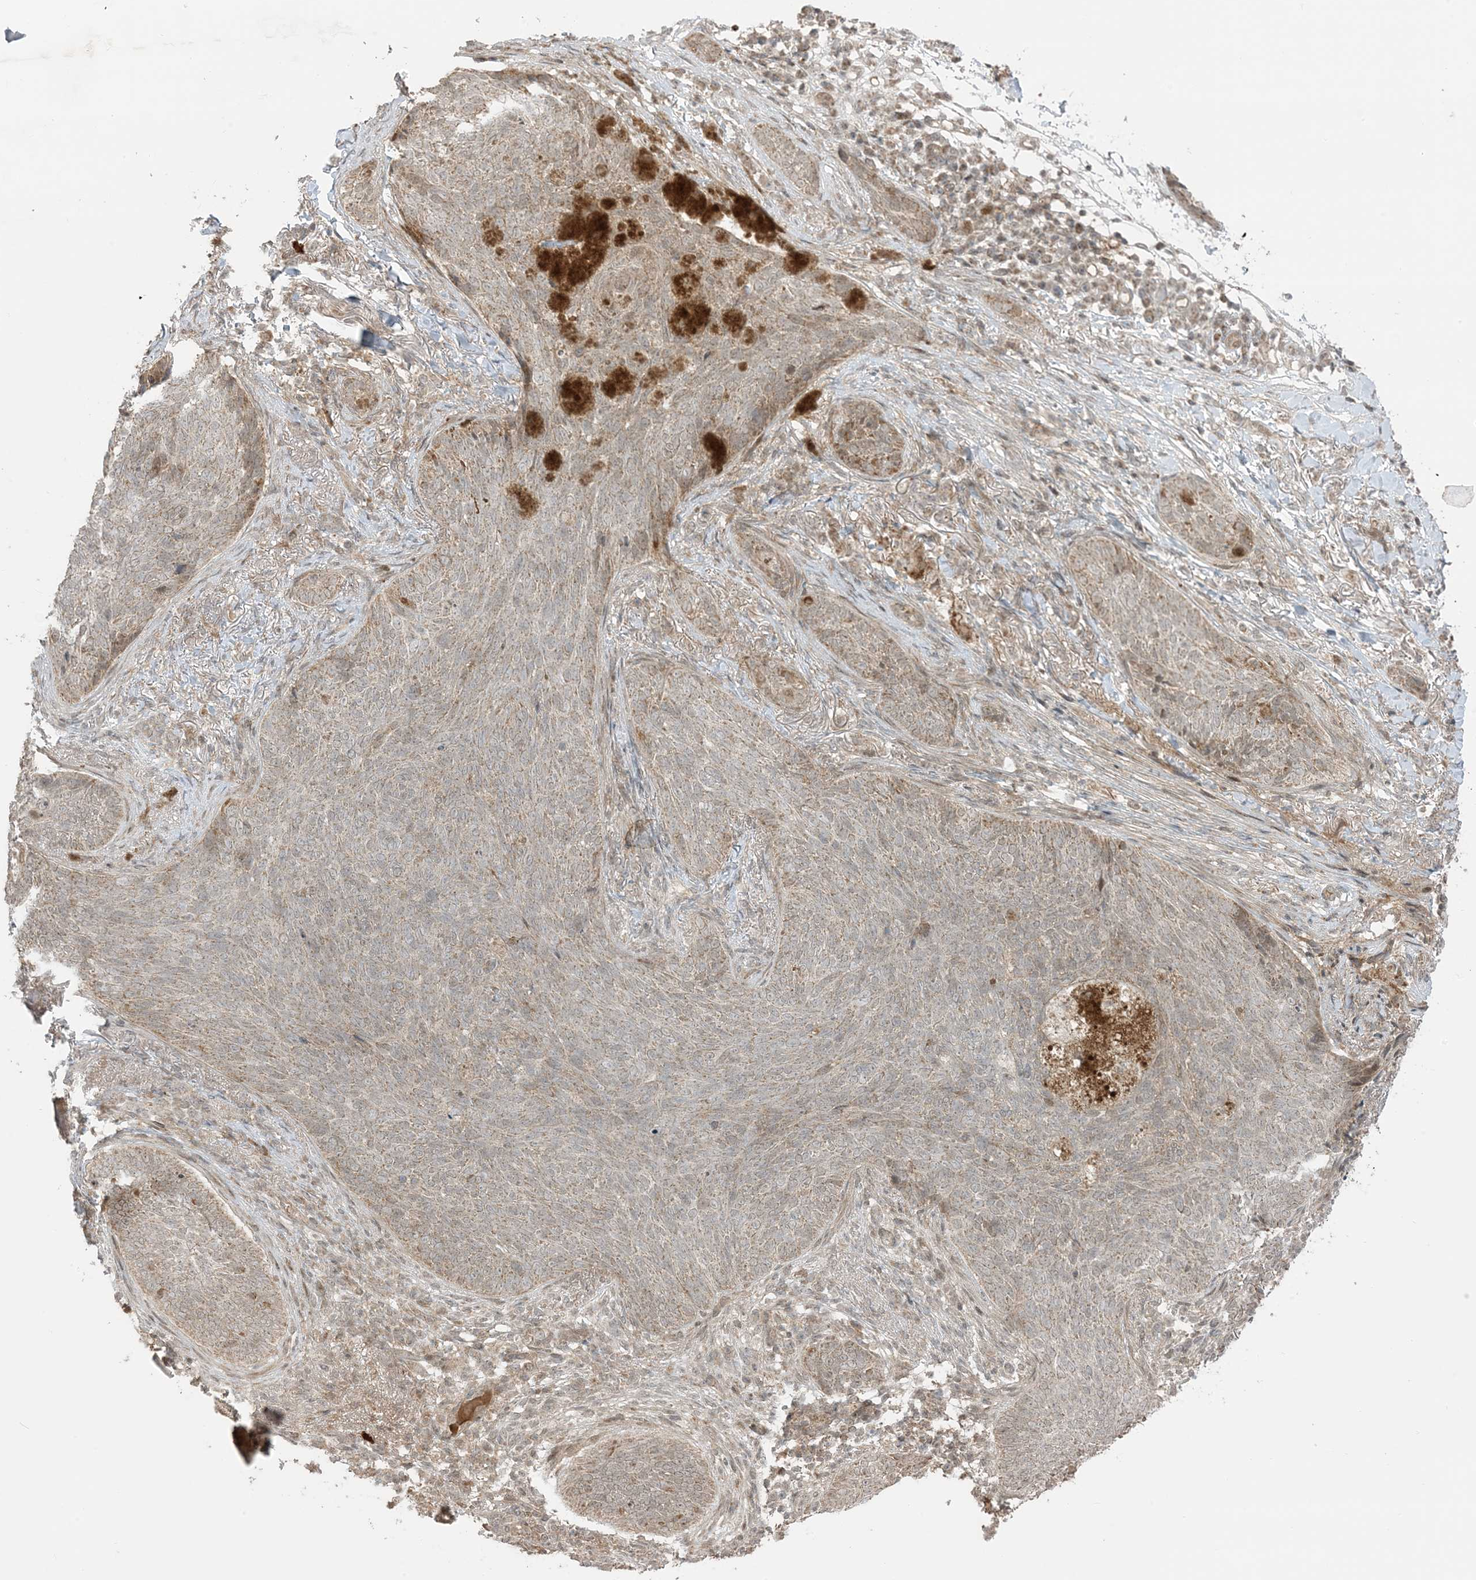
{"staining": {"intensity": "moderate", "quantity": ">75%", "location": "cytoplasmic/membranous"}, "tissue": "skin cancer", "cell_type": "Tumor cells", "image_type": "cancer", "snomed": [{"axis": "morphology", "description": "Basal cell carcinoma"}, {"axis": "topography", "description": "Skin"}], "caption": "Moderate cytoplasmic/membranous expression is identified in about >75% of tumor cells in basal cell carcinoma (skin).", "gene": "PHLDB2", "patient": {"sex": "male", "age": 85}}